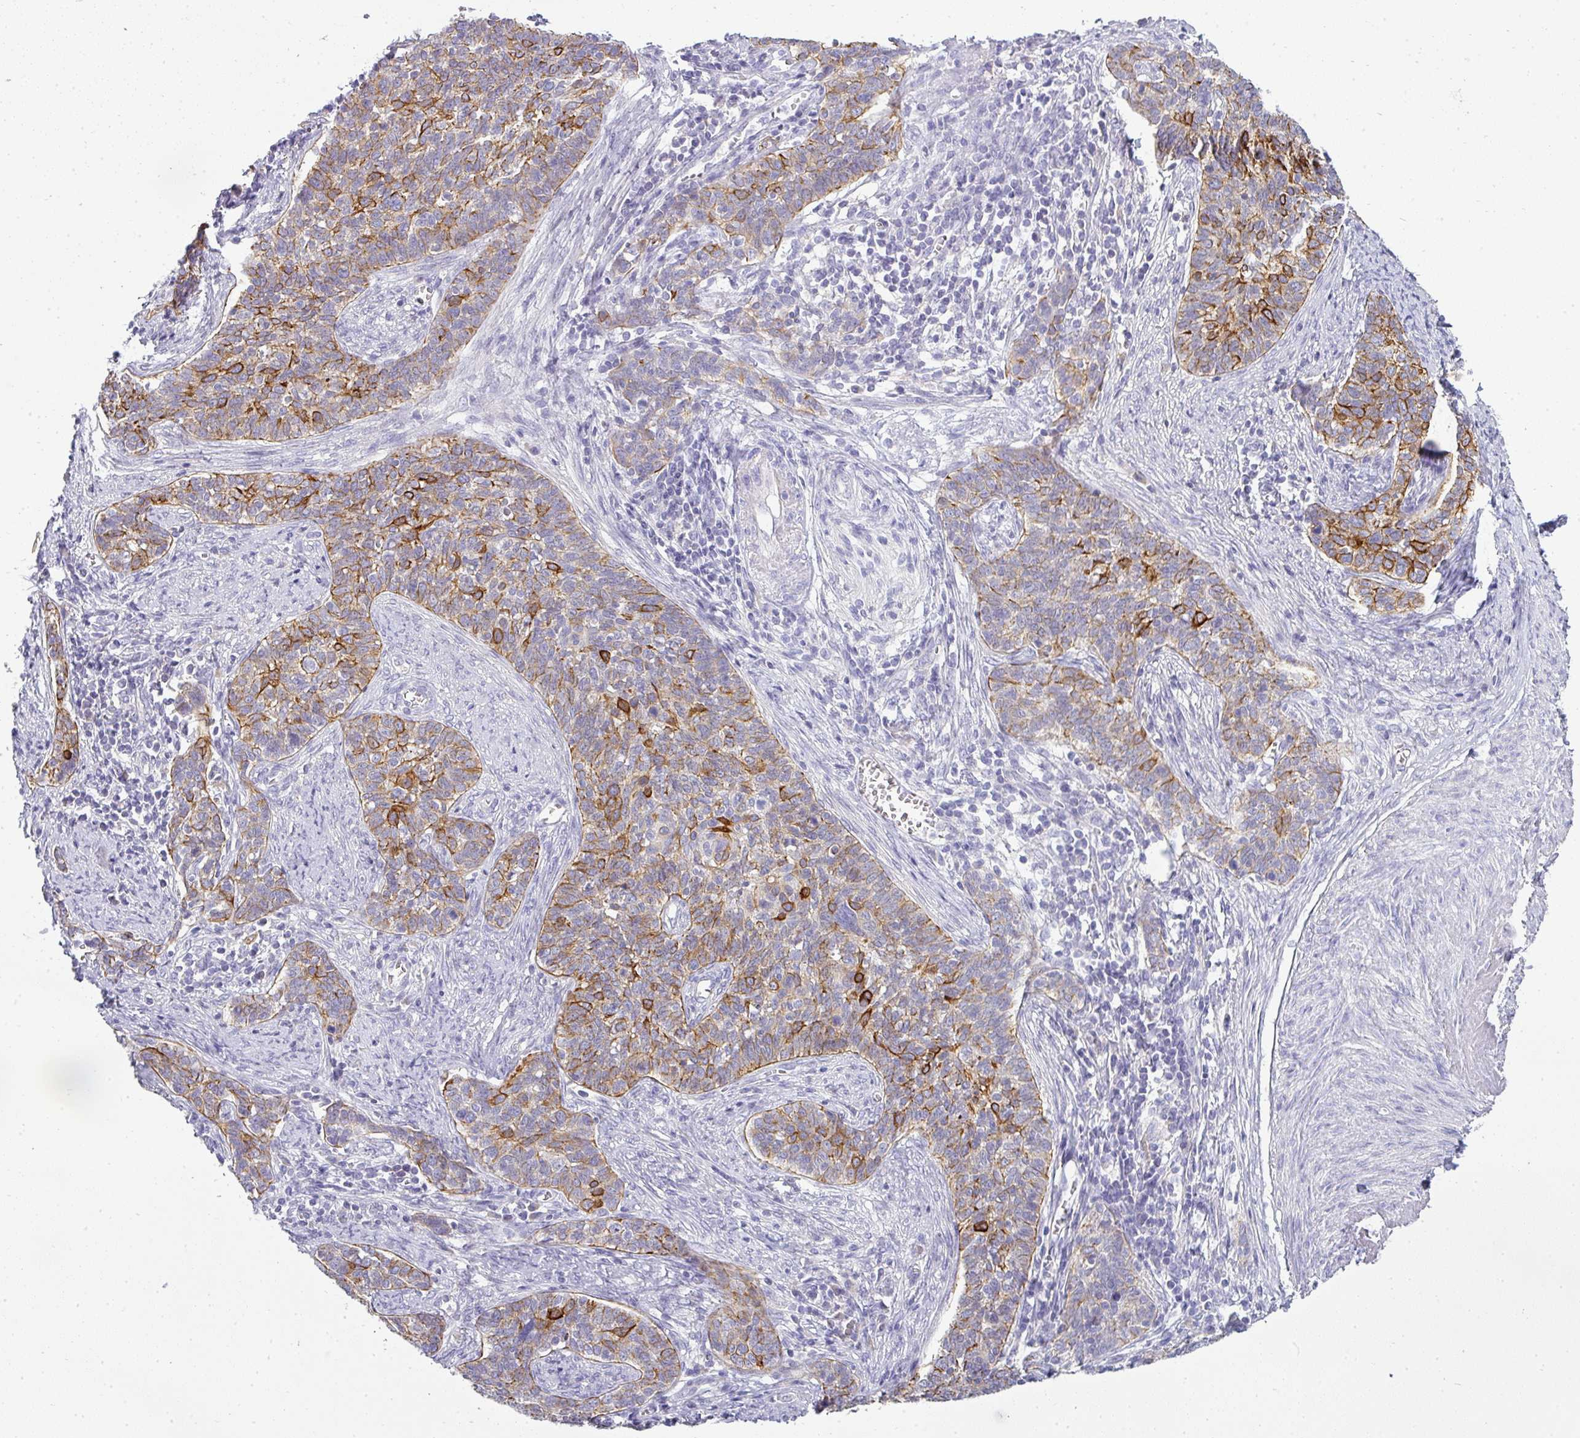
{"staining": {"intensity": "moderate", "quantity": "25%-75%", "location": "cytoplasmic/membranous"}, "tissue": "cervical cancer", "cell_type": "Tumor cells", "image_type": "cancer", "snomed": [{"axis": "morphology", "description": "Squamous cell carcinoma, NOS"}, {"axis": "topography", "description": "Cervix"}], "caption": "This photomicrograph exhibits cervical squamous cell carcinoma stained with IHC to label a protein in brown. The cytoplasmic/membranous of tumor cells show moderate positivity for the protein. Nuclei are counter-stained blue.", "gene": "ASXL3", "patient": {"sex": "female", "age": 39}}